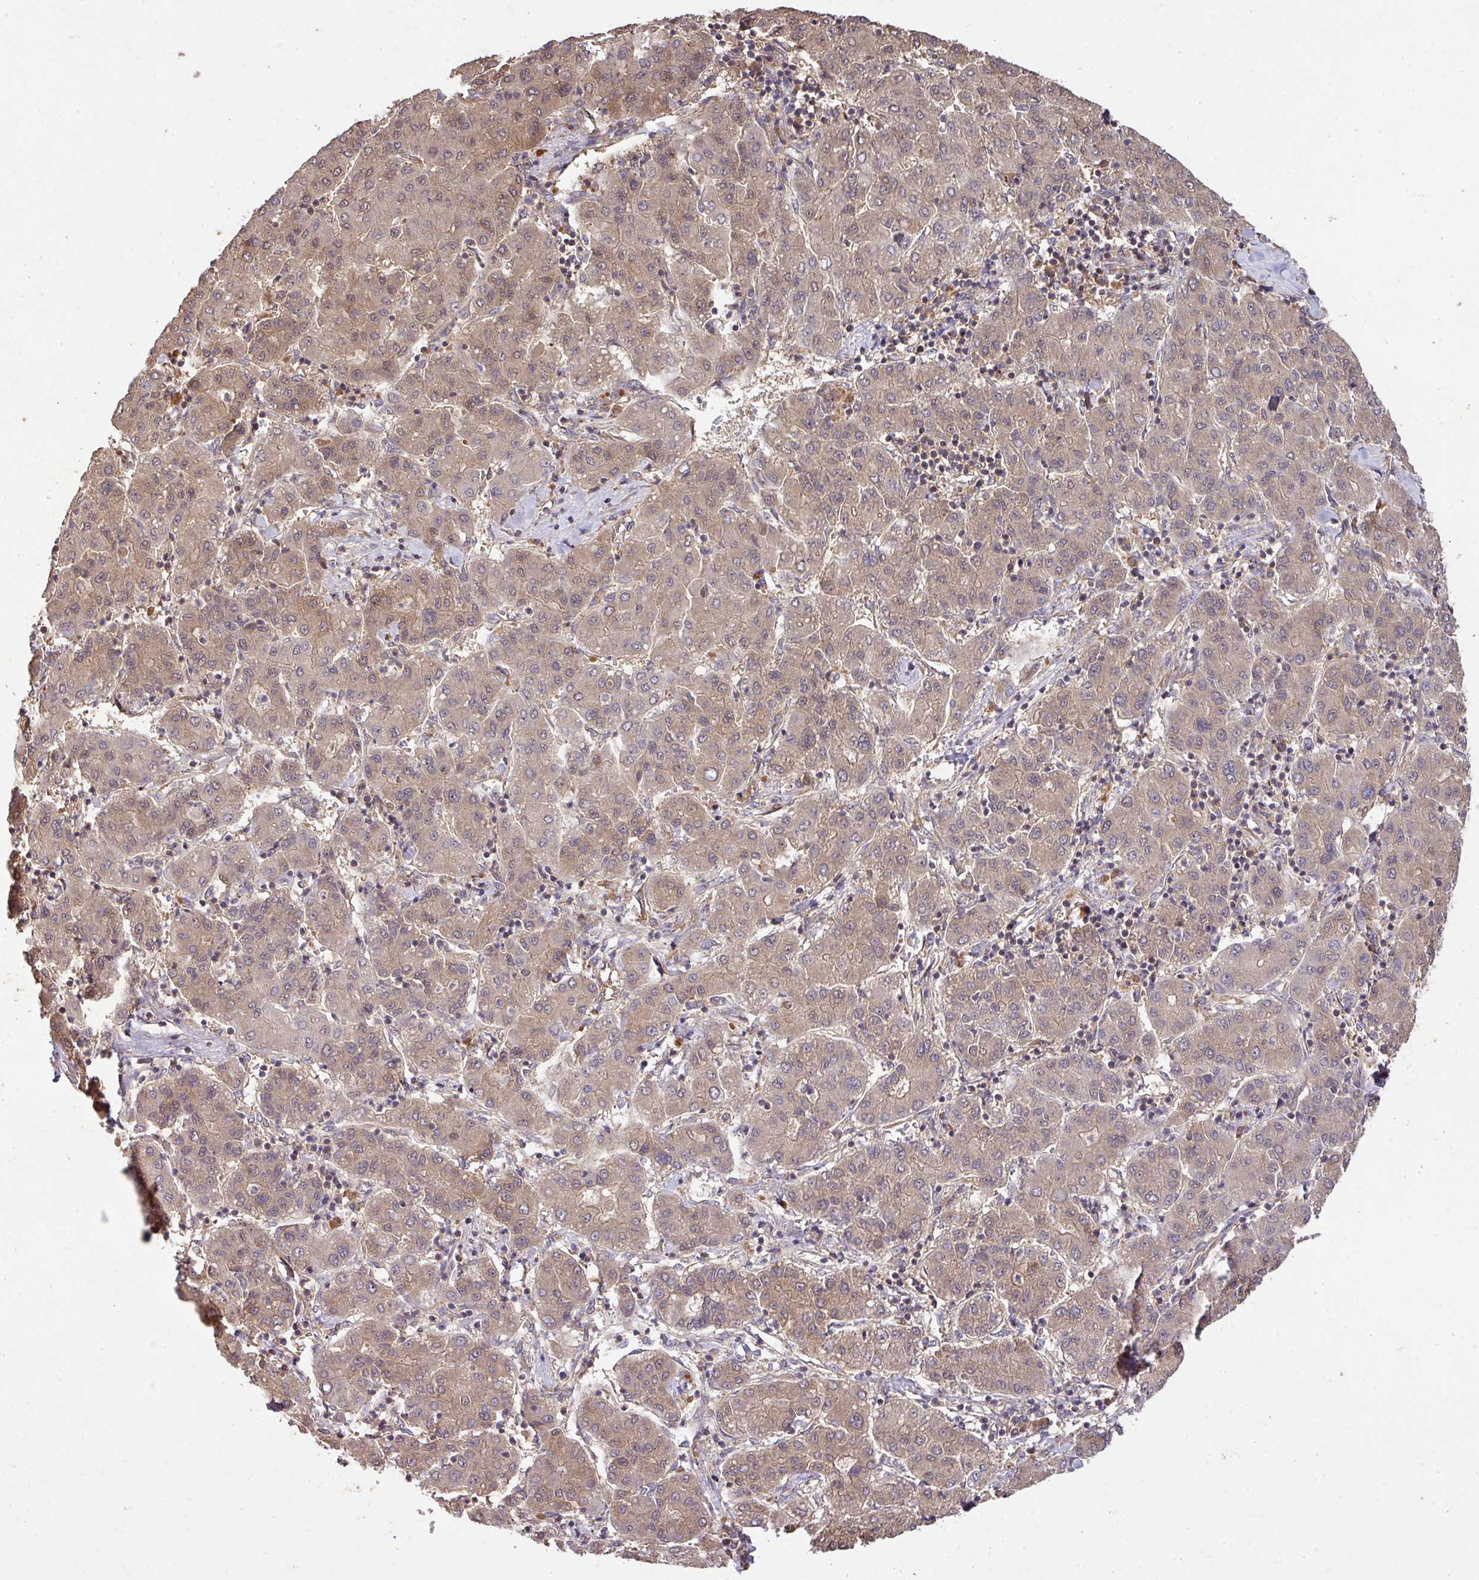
{"staining": {"intensity": "weak", "quantity": ">75%", "location": "cytoplasmic/membranous,nuclear"}, "tissue": "liver cancer", "cell_type": "Tumor cells", "image_type": "cancer", "snomed": [{"axis": "morphology", "description": "Carcinoma, Hepatocellular, NOS"}, {"axis": "topography", "description": "Liver"}], "caption": "A low amount of weak cytoplasmic/membranous and nuclear expression is identified in approximately >75% of tumor cells in liver hepatocellular carcinoma tissue.", "gene": "GSPT1", "patient": {"sex": "male", "age": 65}}